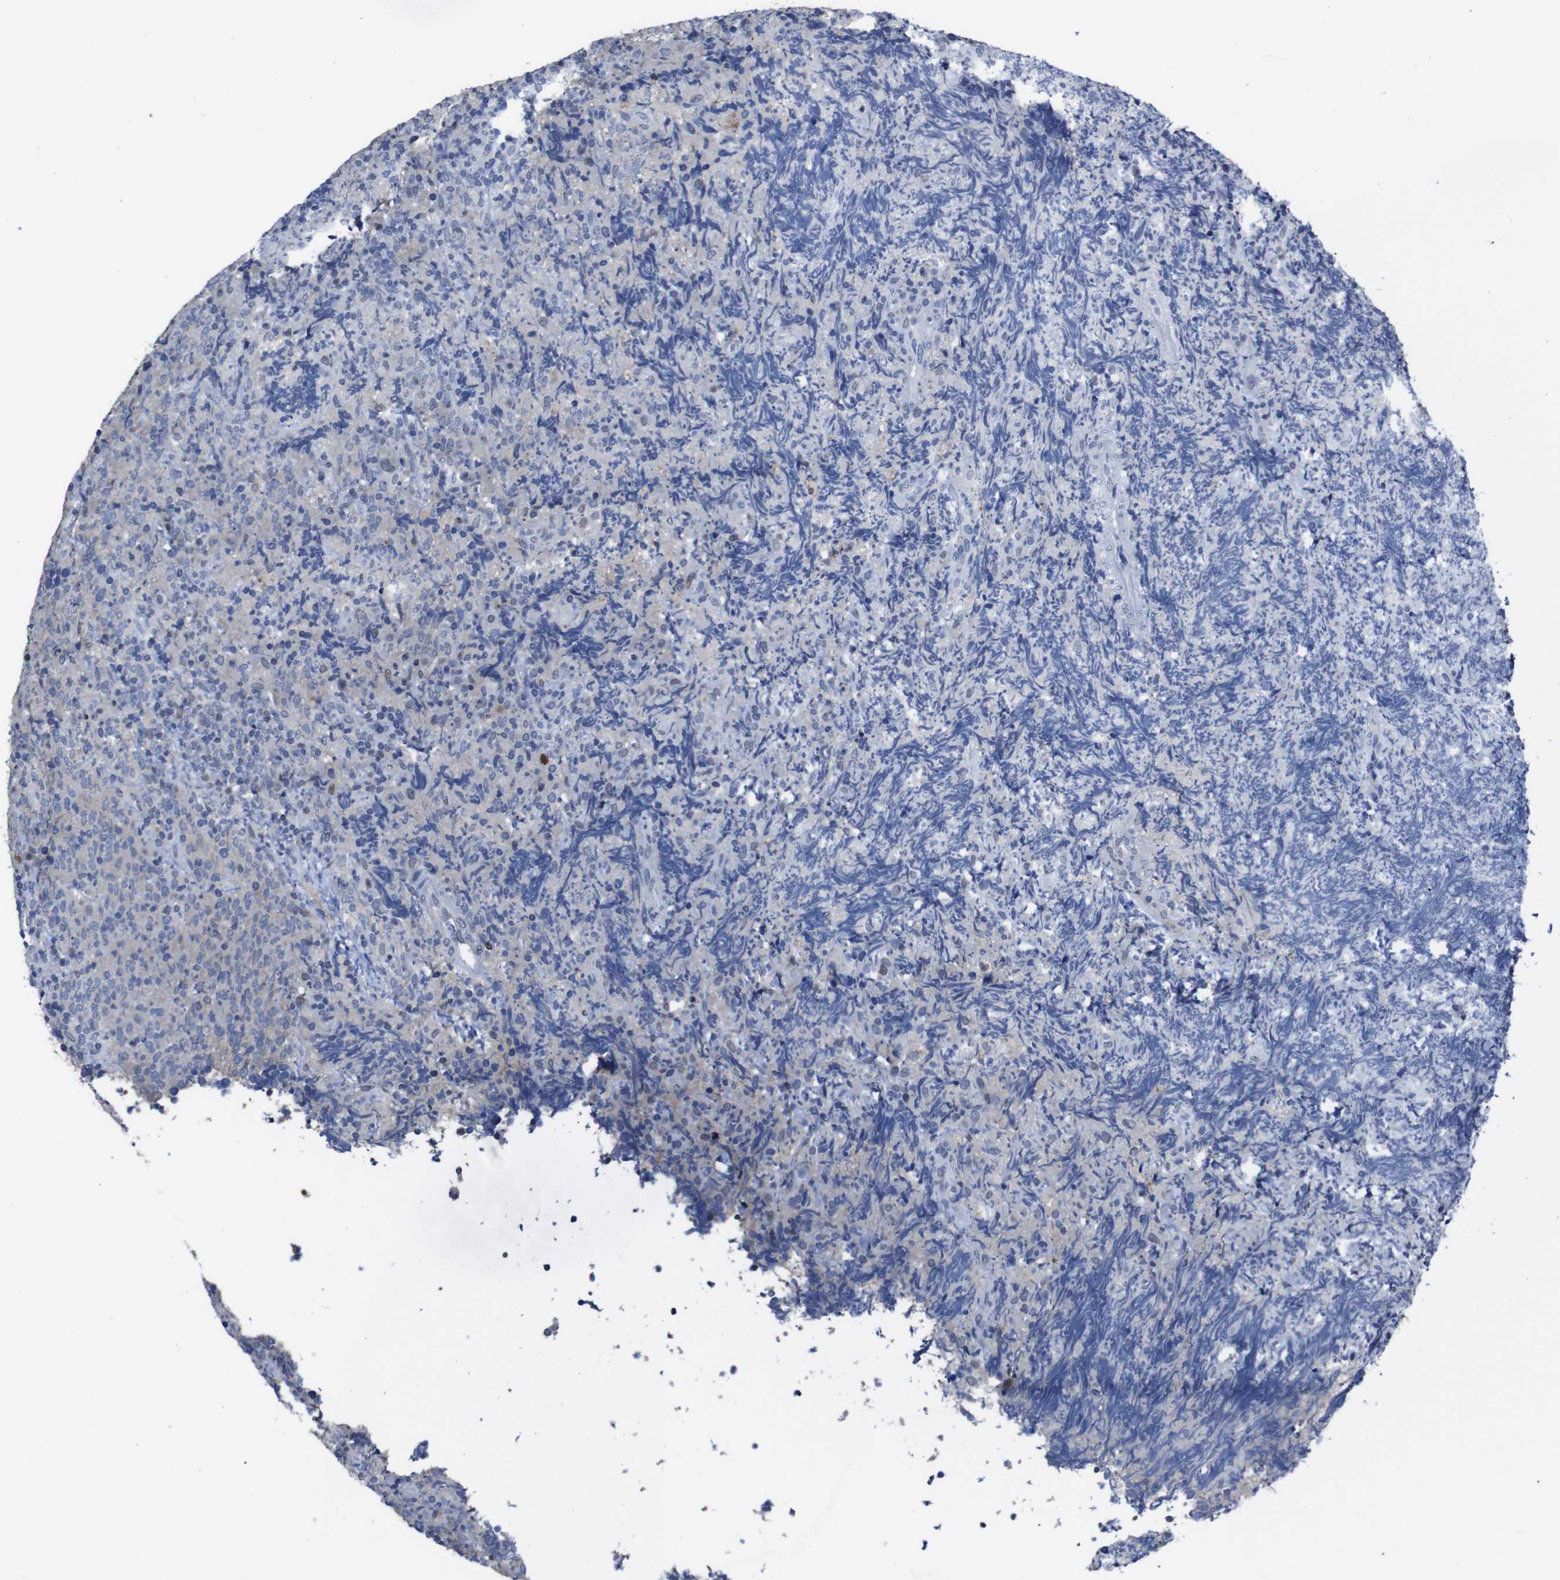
{"staining": {"intensity": "negative", "quantity": "none", "location": "none"}, "tissue": "lymphoma", "cell_type": "Tumor cells", "image_type": "cancer", "snomed": [{"axis": "morphology", "description": "Malignant lymphoma, non-Hodgkin's type, High grade"}, {"axis": "topography", "description": "Tonsil"}], "caption": "Tumor cells are negative for protein expression in human high-grade malignant lymphoma, non-Hodgkin's type. (Brightfield microscopy of DAB (3,3'-diaminobenzidine) immunohistochemistry (IHC) at high magnification).", "gene": "SEMA4B", "patient": {"sex": "female", "age": 36}}